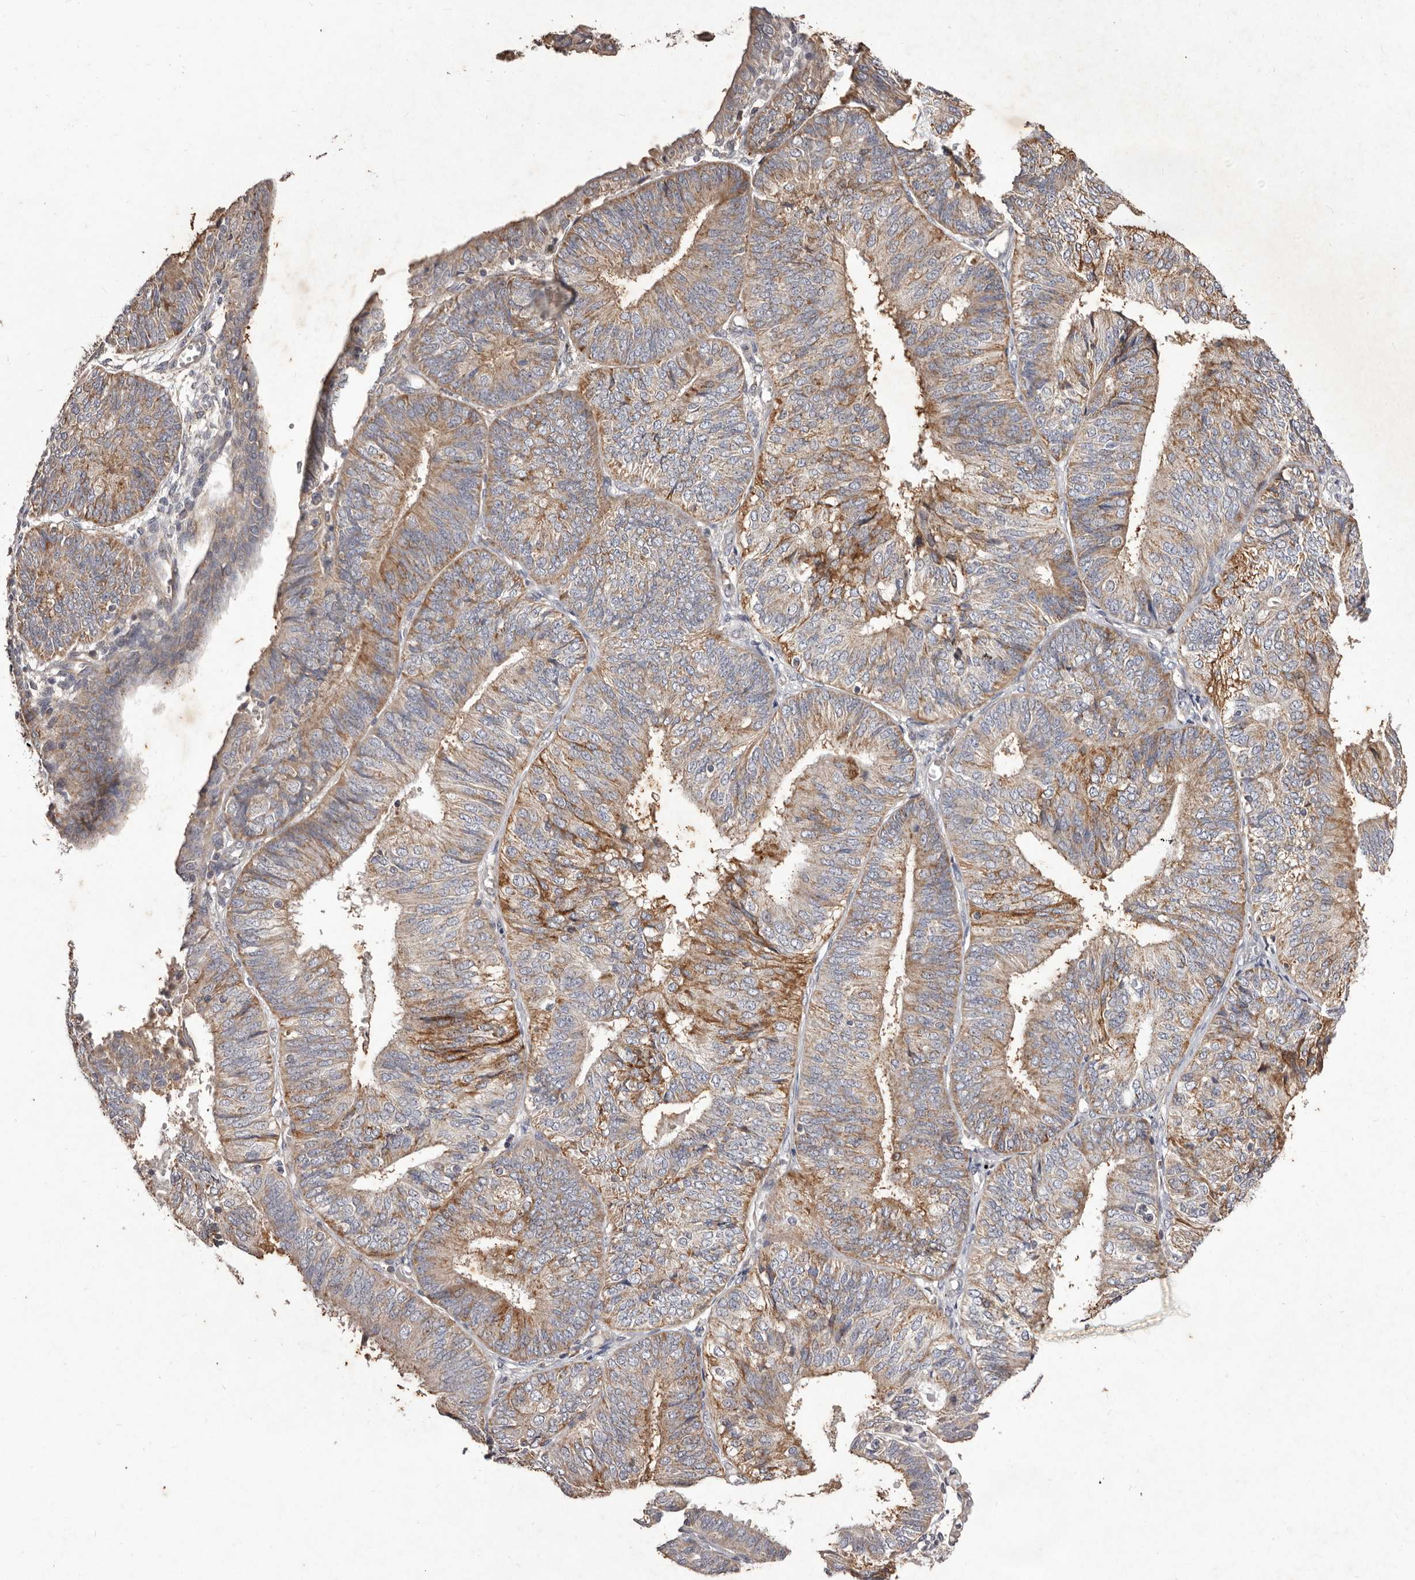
{"staining": {"intensity": "moderate", "quantity": "25%-75%", "location": "cytoplasmic/membranous"}, "tissue": "endometrial cancer", "cell_type": "Tumor cells", "image_type": "cancer", "snomed": [{"axis": "morphology", "description": "Adenocarcinoma, NOS"}, {"axis": "topography", "description": "Endometrium"}], "caption": "Endometrial cancer was stained to show a protein in brown. There is medium levels of moderate cytoplasmic/membranous expression in about 25%-75% of tumor cells.", "gene": "CXCL14", "patient": {"sex": "female", "age": 58}}